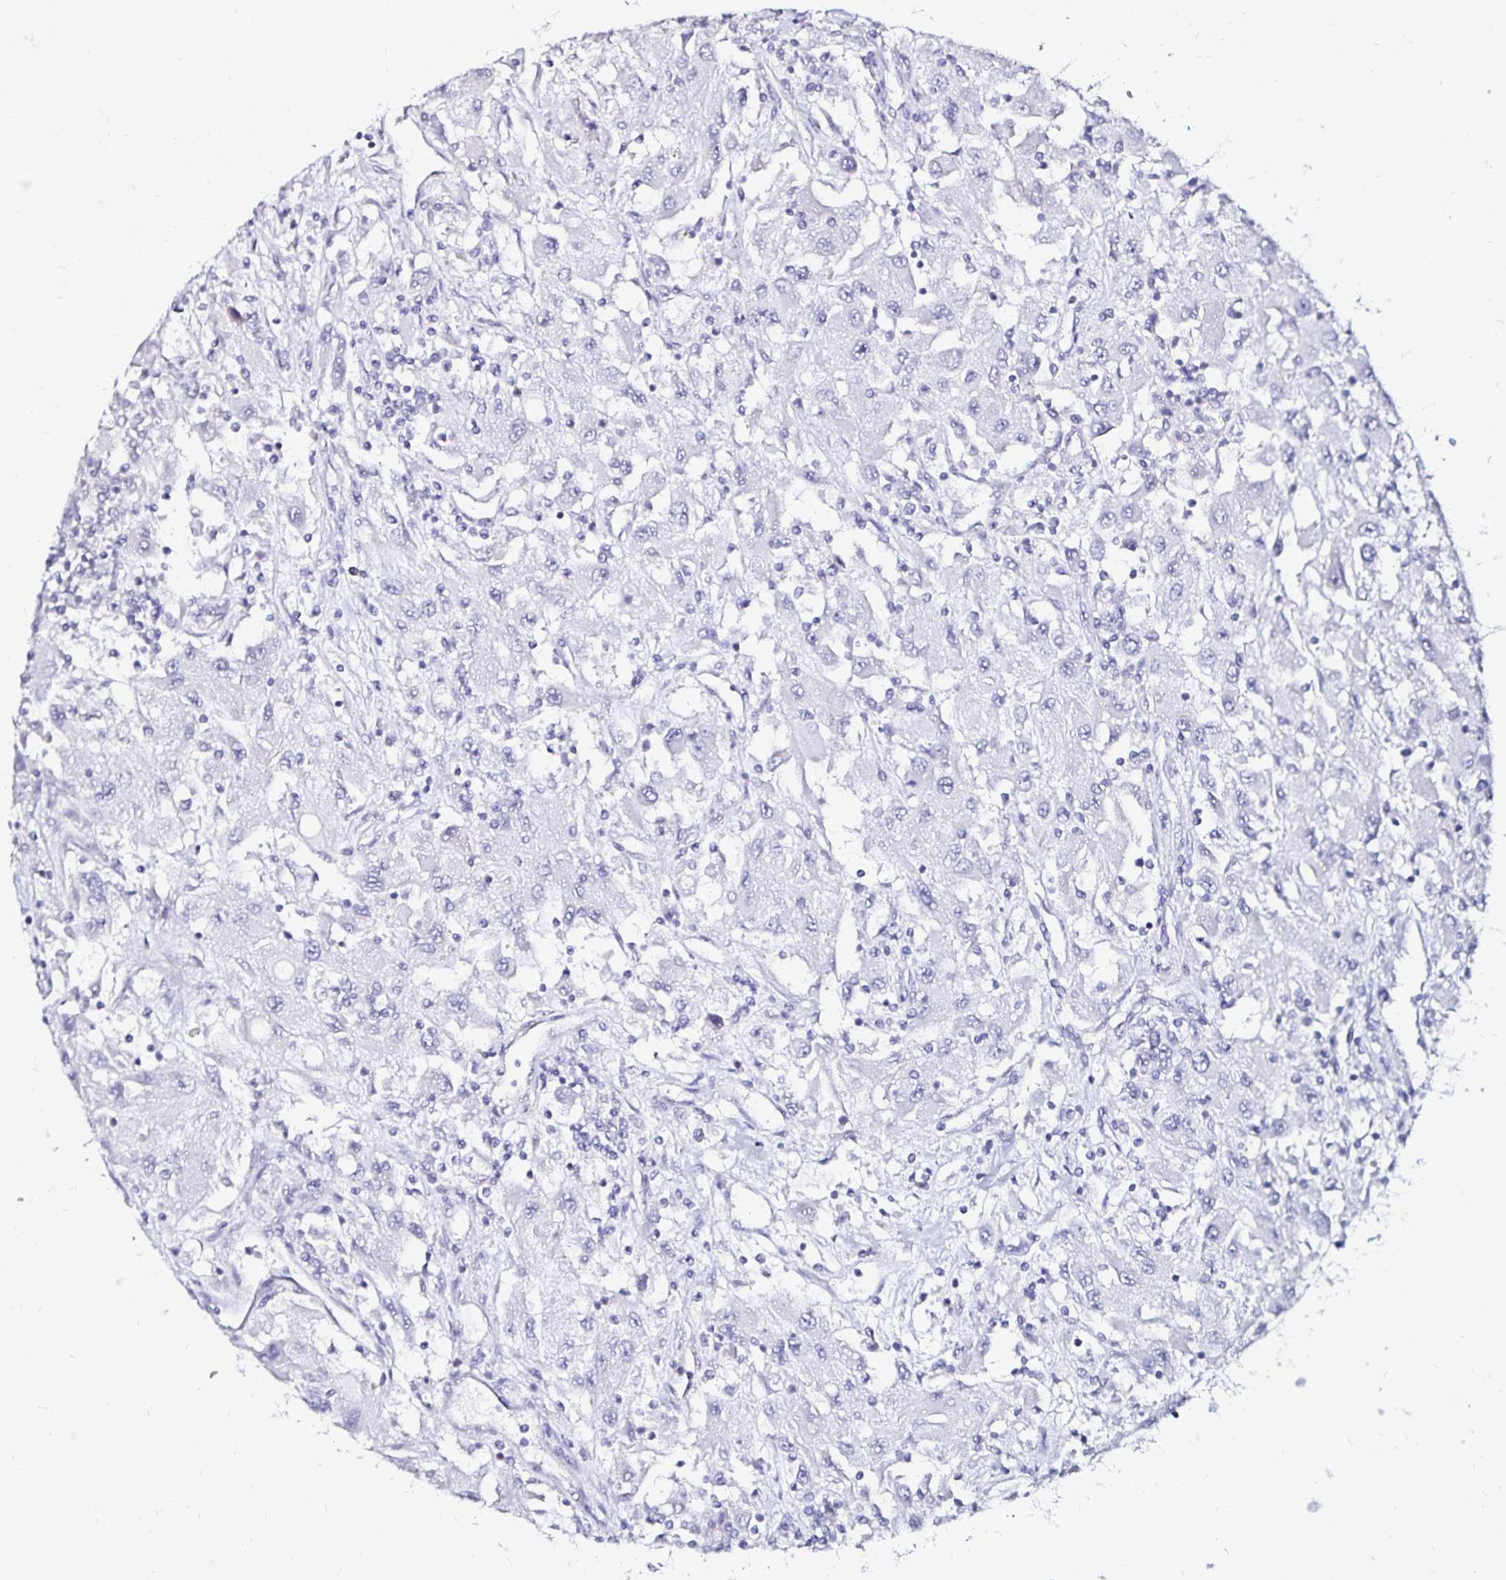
{"staining": {"intensity": "negative", "quantity": "none", "location": "none"}, "tissue": "renal cancer", "cell_type": "Tumor cells", "image_type": "cancer", "snomed": [{"axis": "morphology", "description": "Adenocarcinoma, NOS"}, {"axis": "topography", "description": "Kidney"}], "caption": "Immunohistochemistry photomicrograph of neoplastic tissue: adenocarcinoma (renal) stained with DAB (3,3'-diaminobenzidine) exhibits no significant protein expression in tumor cells. The staining was performed using DAB (3,3'-diaminobenzidine) to visualize the protein expression in brown, while the nuclei were stained in blue with hematoxylin (Magnification: 20x).", "gene": "SLC5A1", "patient": {"sex": "female", "age": 67}}